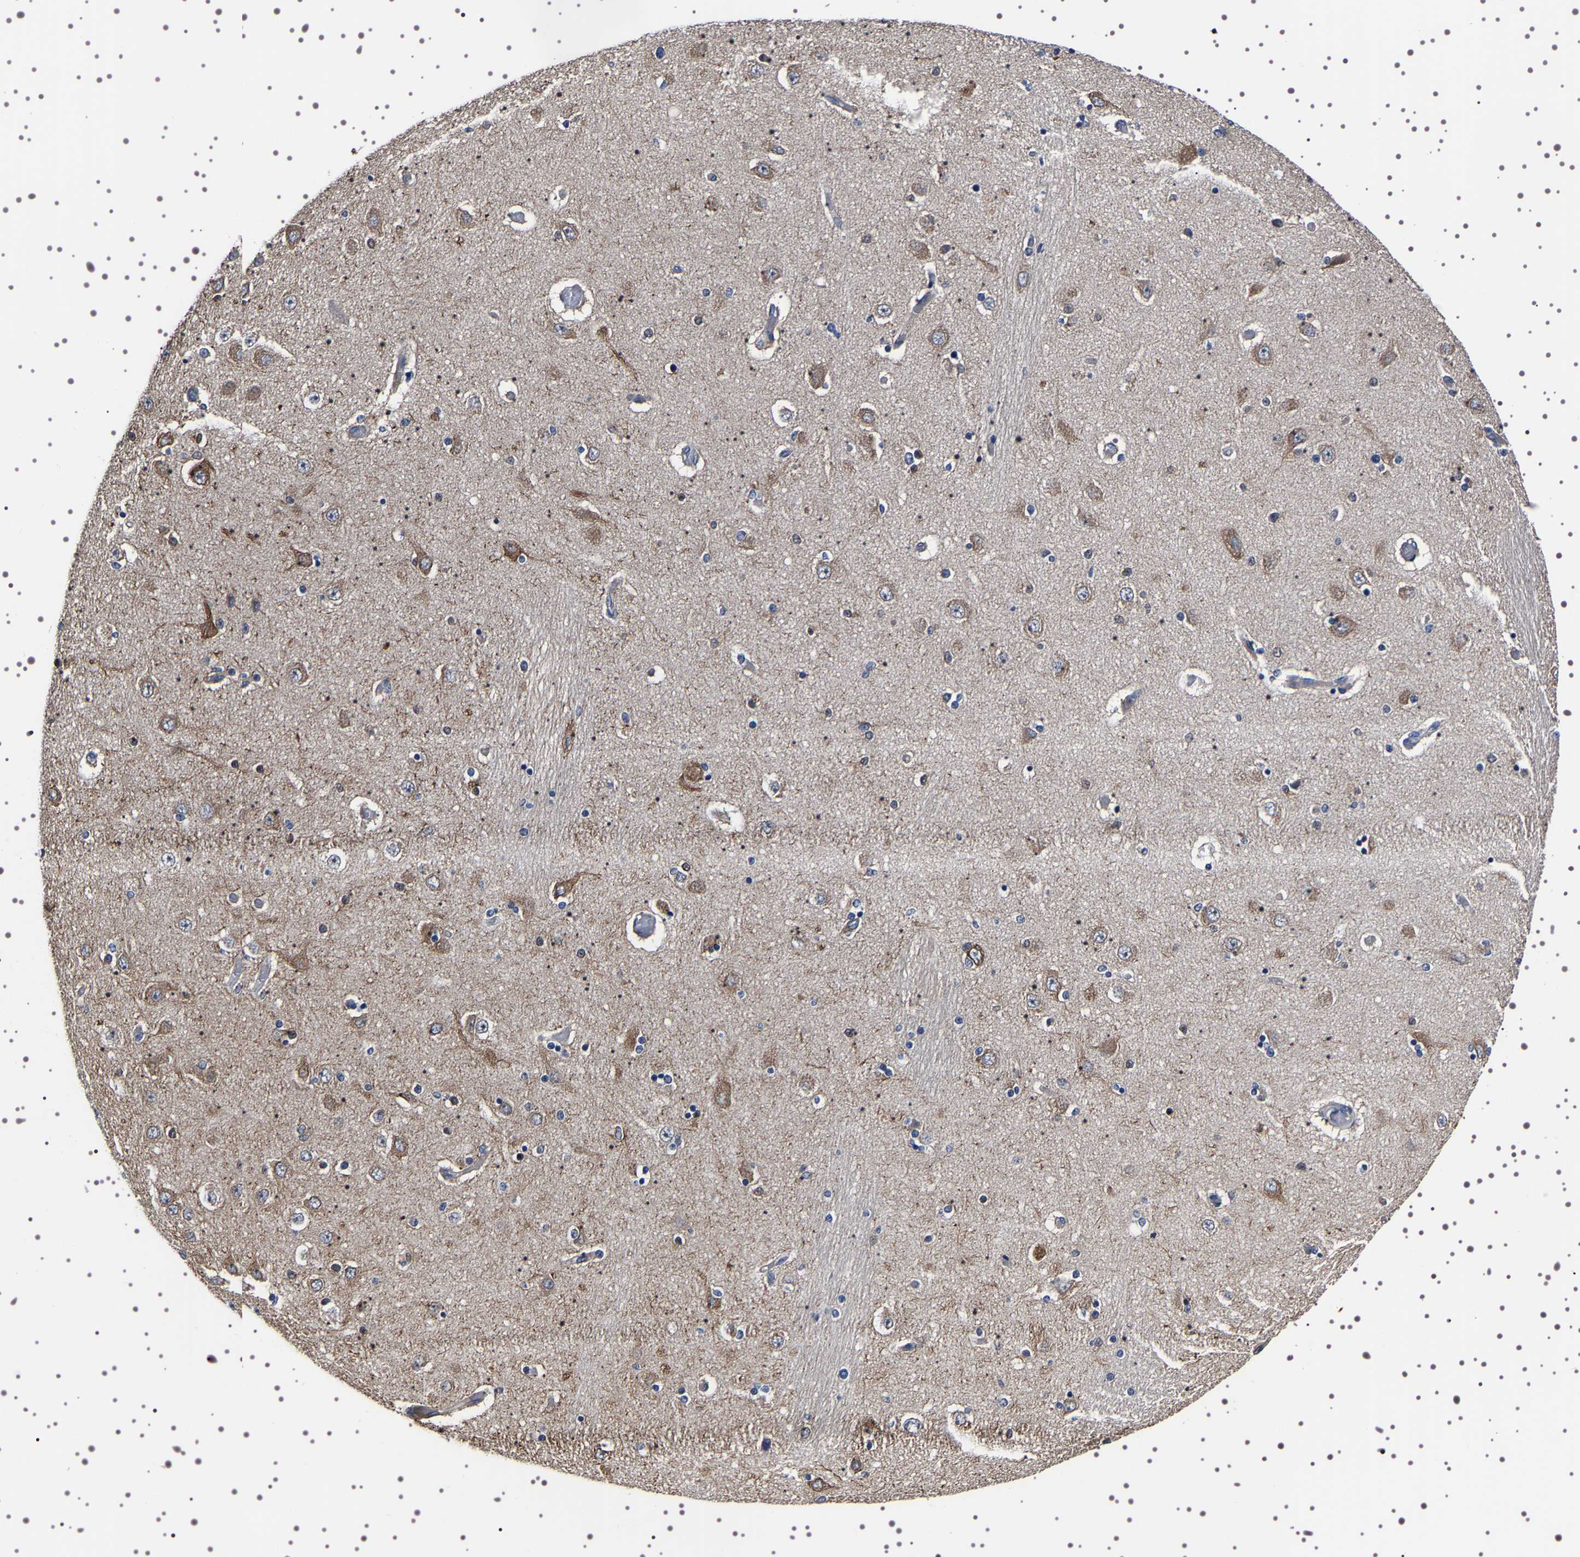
{"staining": {"intensity": "negative", "quantity": "none", "location": "none"}, "tissue": "hippocampus", "cell_type": "Glial cells", "image_type": "normal", "snomed": [{"axis": "morphology", "description": "Normal tissue, NOS"}, {"axis": "topography", "description": "Hippocampus"}], "caption": "An immunohistochemistry (IHC) photomicrograph of unremarkable hippocampus is shown. There is no staining in glial cells of hippocampus.", "gene": "TARBP1", "patient": {"sex": "female", "age": 54}}